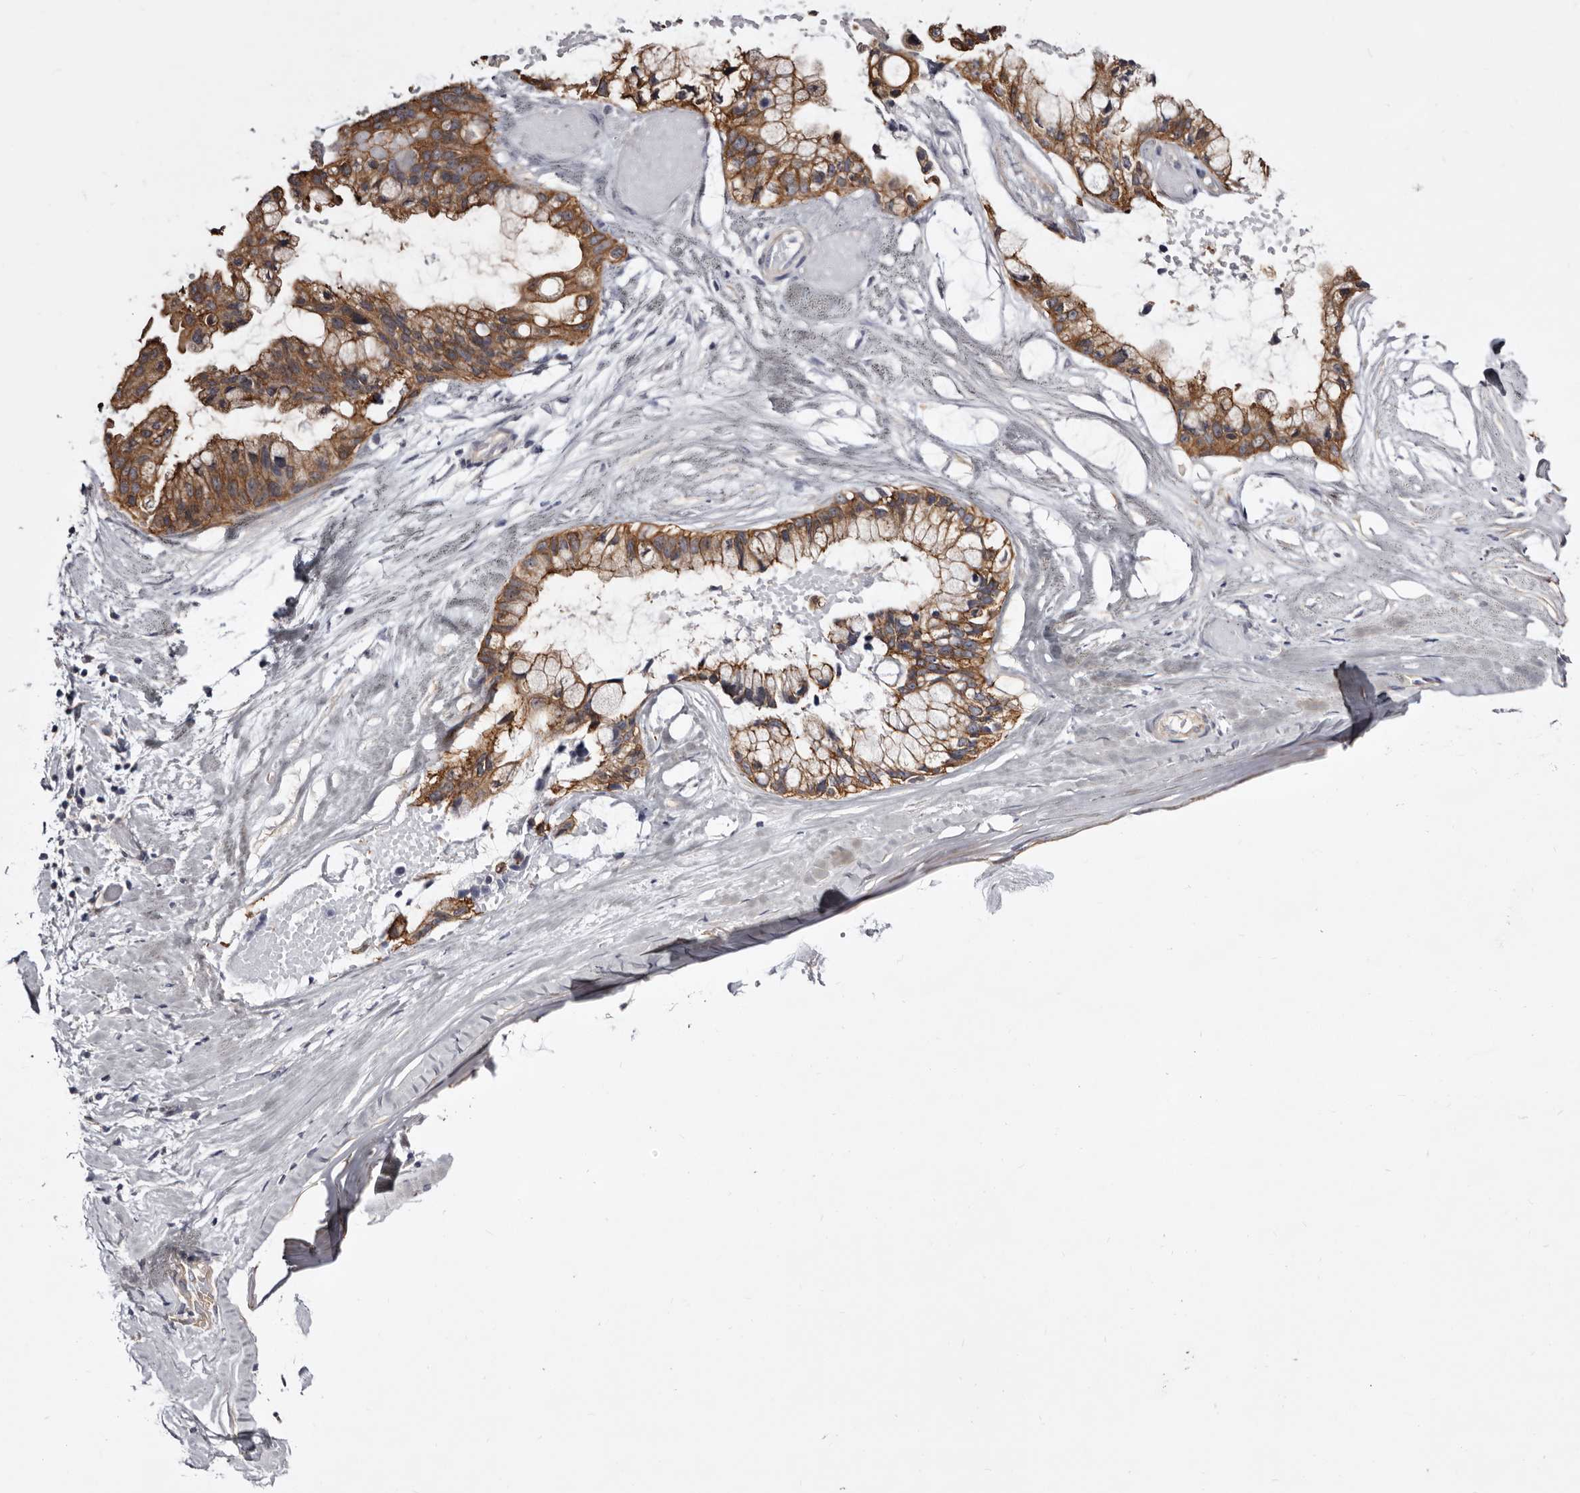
{"staining": {"intensity": "moderate", "quantity": ">75%", "location": "cytoplasmic/membranous"}, "tissue": "ovarian cancer", "cell_type": "Tumor cells", "image_type": "cancer", "snomed": [{"axis": "morphology", "description": "Cystadenocarcinoma, mucinous, NOS"}, {"axis": "topography", "description": "Ovary"}], "caption": "Immunohistochemistry (IHC) image of mucinous cystadenocarcinoma (ovarian) stained for a protein (brown), which displays medium levels of moderate cytoplasmic/membranous staining in approximately >75% of tumor cells.", "gene": "LAD1", "patient": {"sex": "female", "age": 39}}